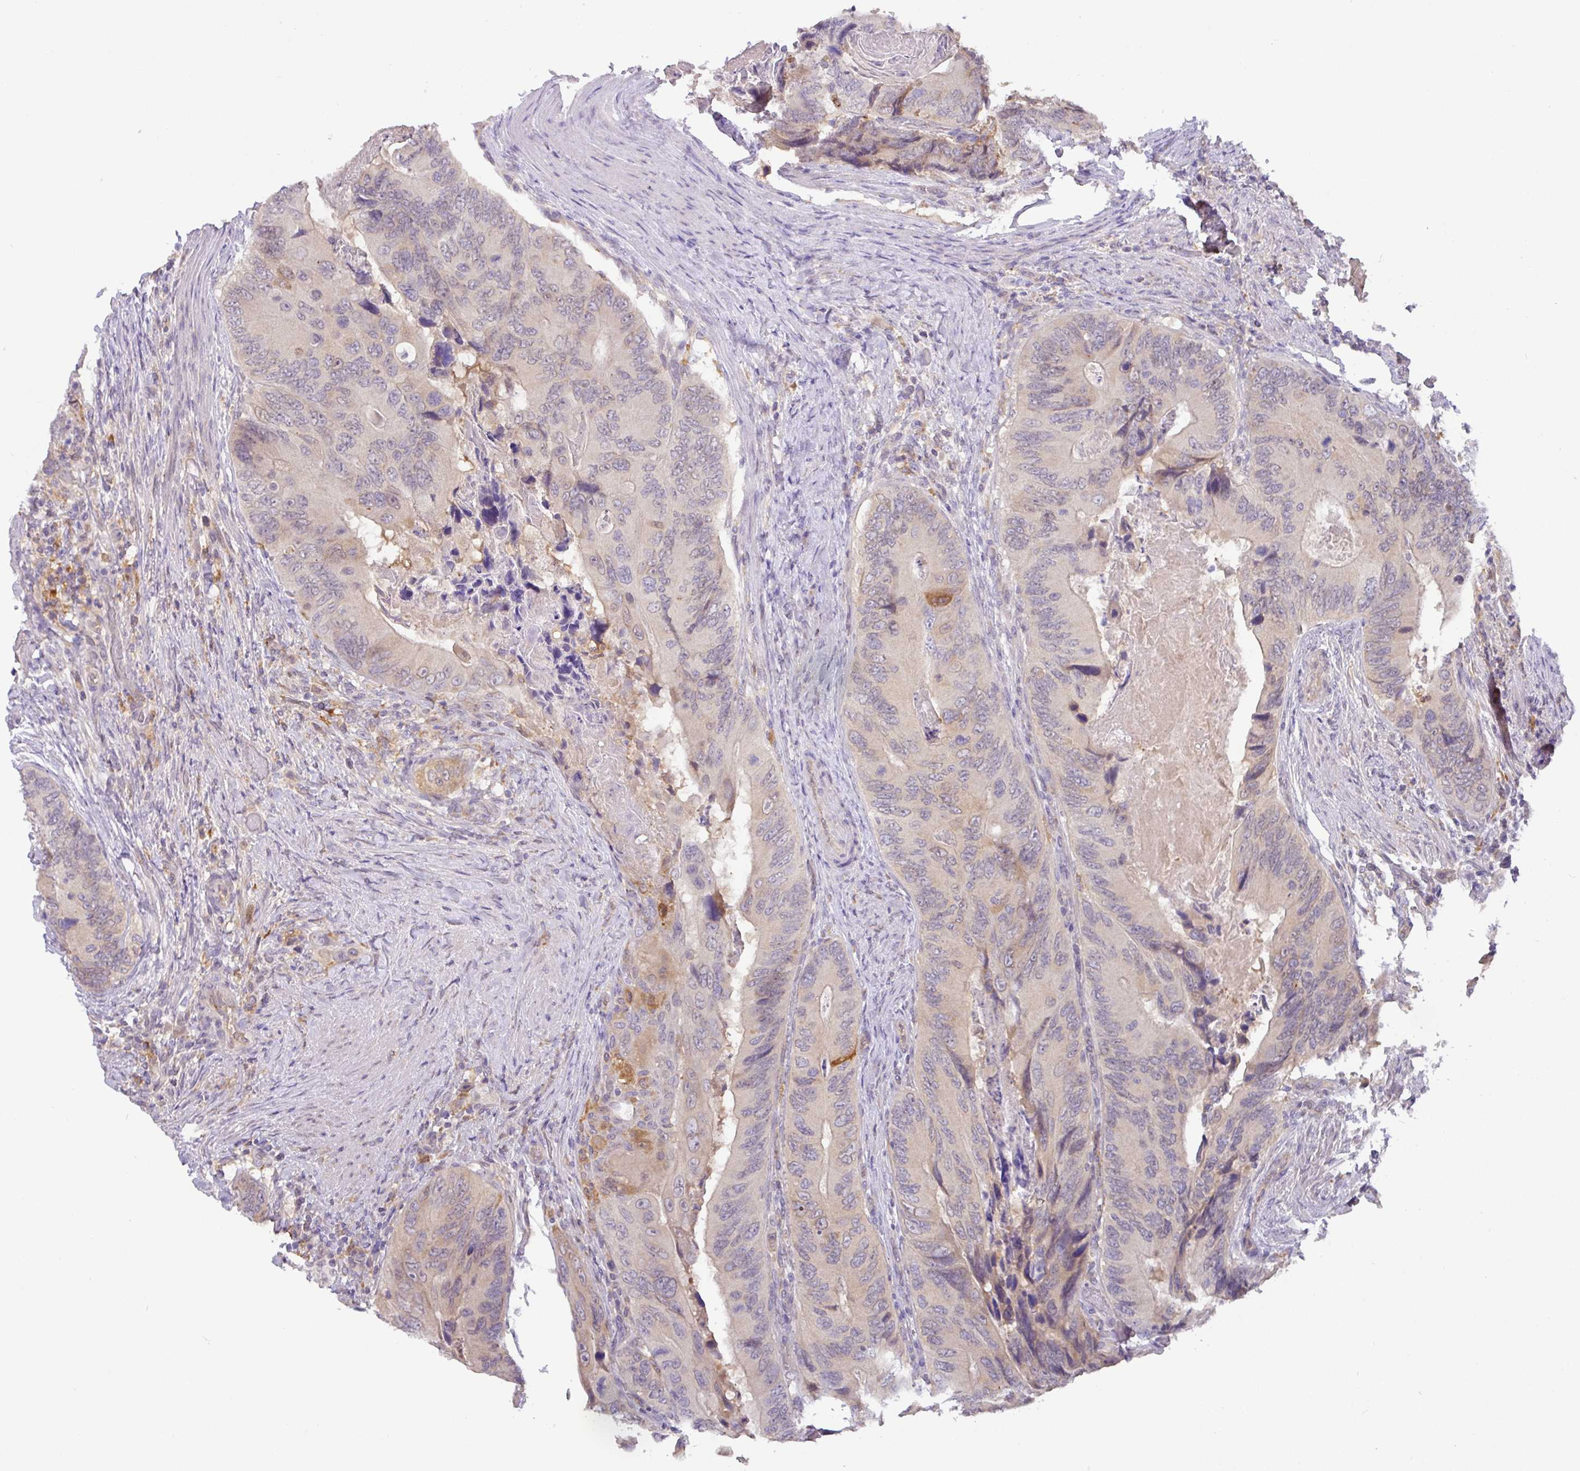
{"staining": {"intensity": "moderate", "quantity": "<25%", "location": "cytoplasmic/membranous"}, "tissue": "colorectal cancer", "cell_type": "Tumor cells", "image_type": "cancer", "snomed": [{"axis": "morphology", "description": "Adenocarcinoma, NOS"}, {"axis": "topography", "description": "Colon"}], "caption": "Colorectal adenocarcinoma stained for a protein demonstrates moderate cytoplasmic/membranous positivity in tumor cells.", "gene": "GCNT7", "patient": {"sex": "male", "age": 84}}